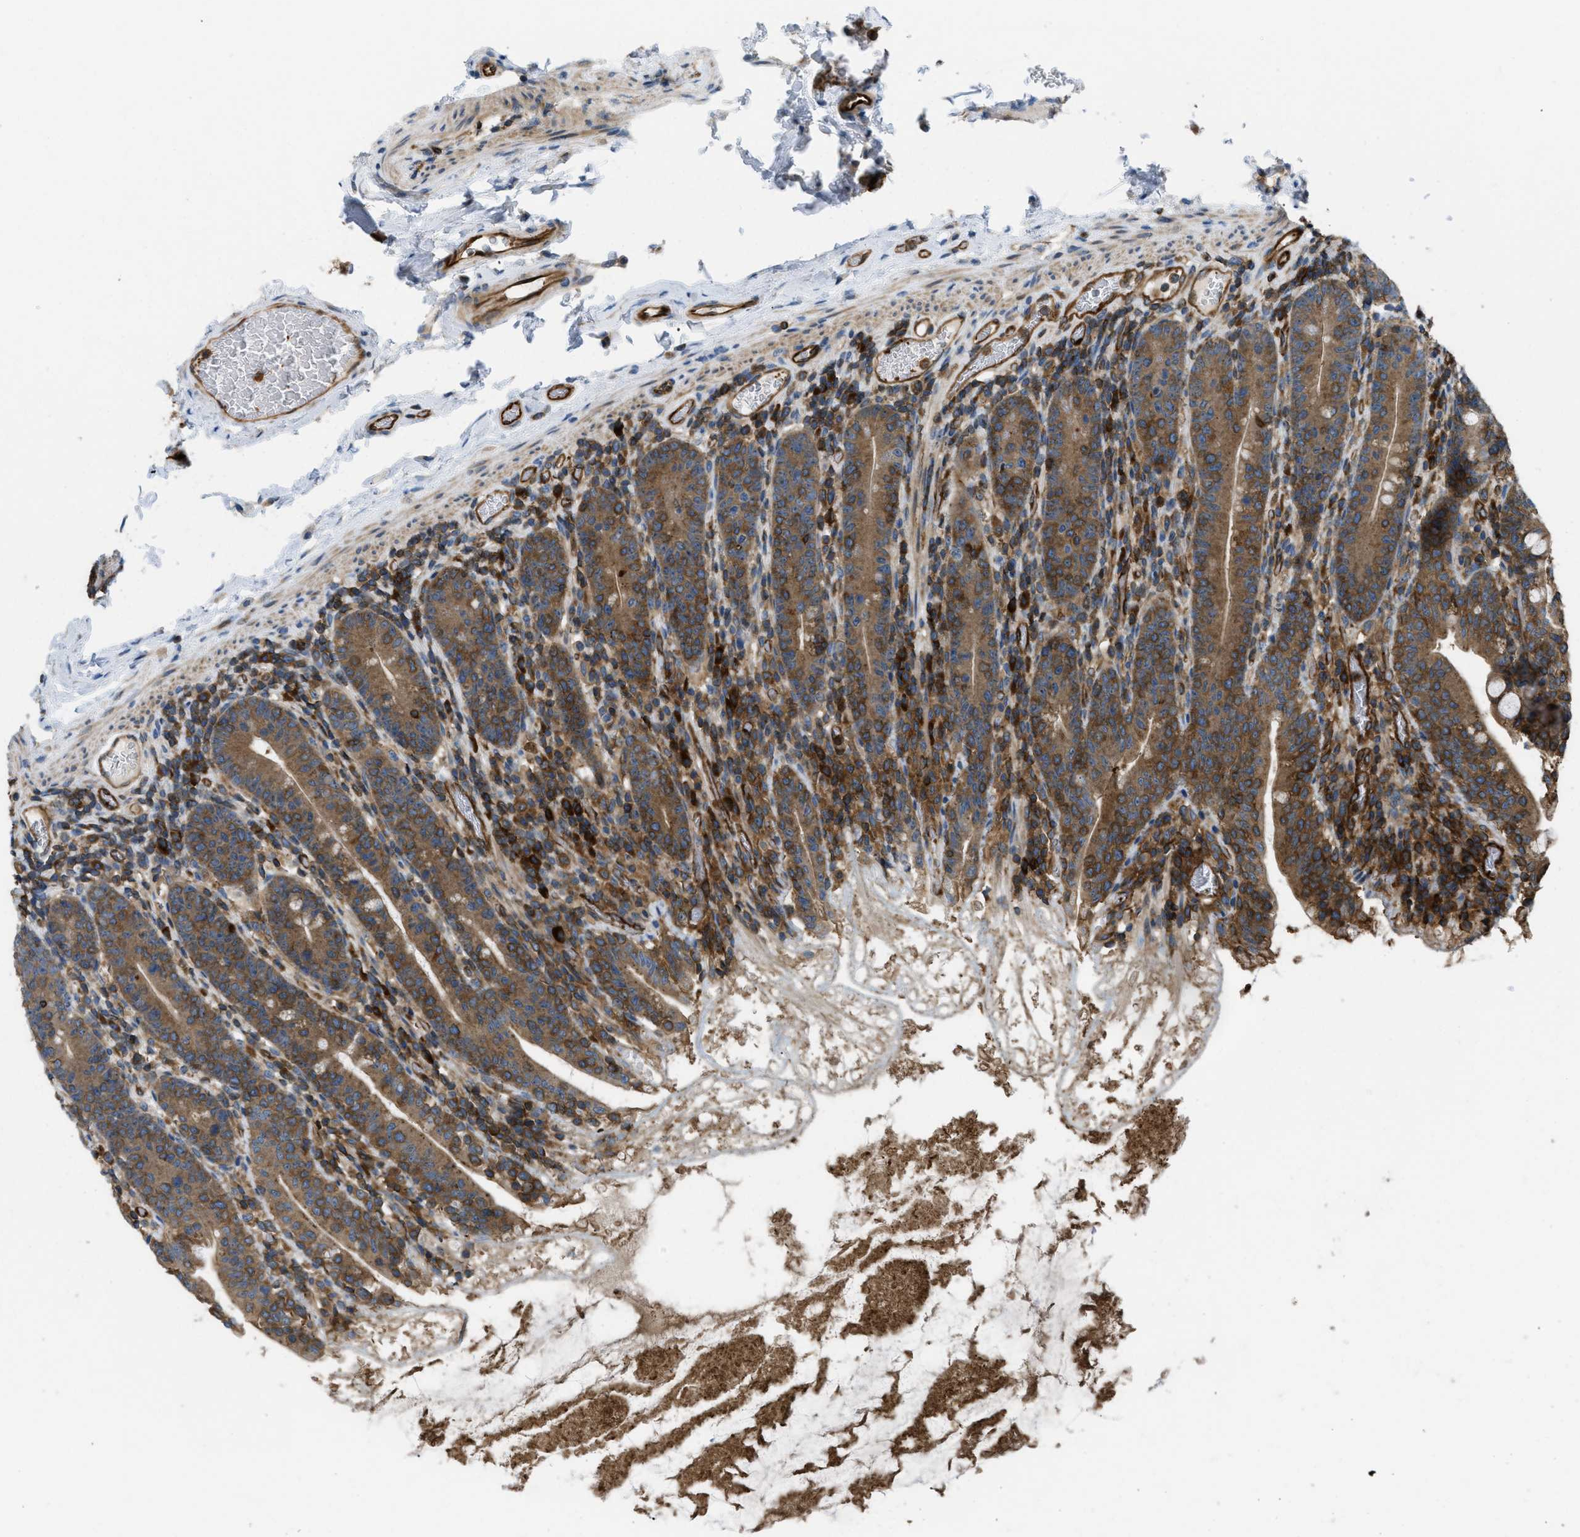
{"staining": {"intensity": "strong", "quantity": ">75%", "location": "cytoplasmic/membranous"}, "tissue": "small intestine", "cell_type": "Glandular cells", "image_type": "normal", "snomed": [{"axis": "morphology", "description": "Normal tissue, NOS"}, {"axis": "topography", "description": "Small intestine"}], "caption": "A high-resolution photomicrograph shows immunohistochemistry staining of unremarkable small intestine, which shows strong cytoplasmic/membranous expression in approximately >75% of glandular cells. The staining was performed using DAB (3,3'-diaminobenzidine) to visualize the protein expression in brown, while the nuclei were stained in blue with hematoxylin (Magnification: 20x).", "gene": "ATP2A3", "patient": {"sex": "female", "age": 56}}